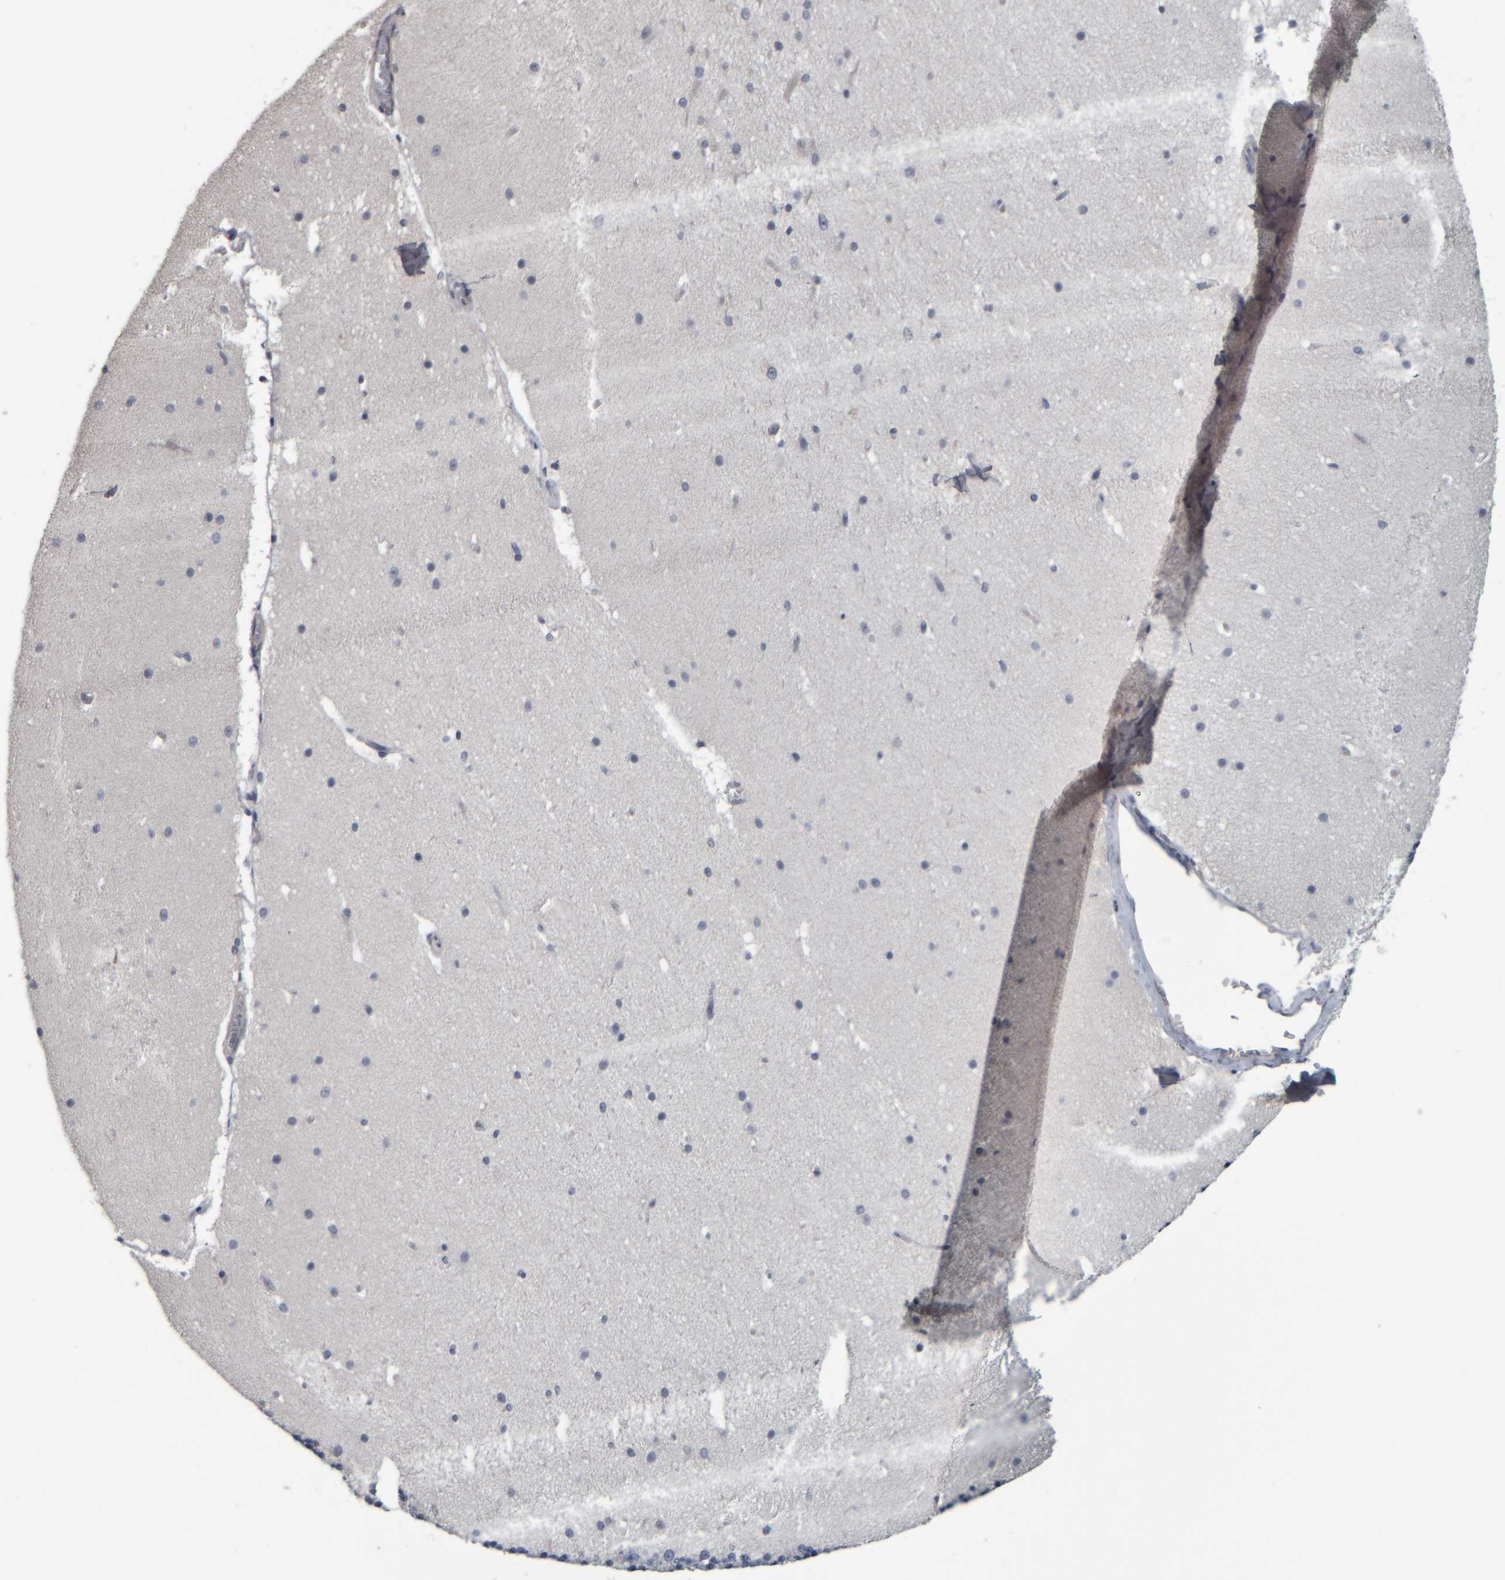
{"staining": {"intensity": "negative", "quantity": "none", "location": "none"}, "tissue": "cerebellum", "cell_type": "Cells in granular layer", "image_type": "normal", "snomed": [{"axis": "morphology", "description": "Normal tissue, NOS"}, {"axis": "topography", "description": "Cerebellum"}], "caption": "Histopathology image shows no significant protein expression in cells in granular layer of benign cerebellum. (DAB (3,3'-diaminobenzidine) immunohistochemistry visualized using brightfield microscopy, high magnification).", "gene": "CAVIN4", "patient": {"sex": "female", "age": 19}}